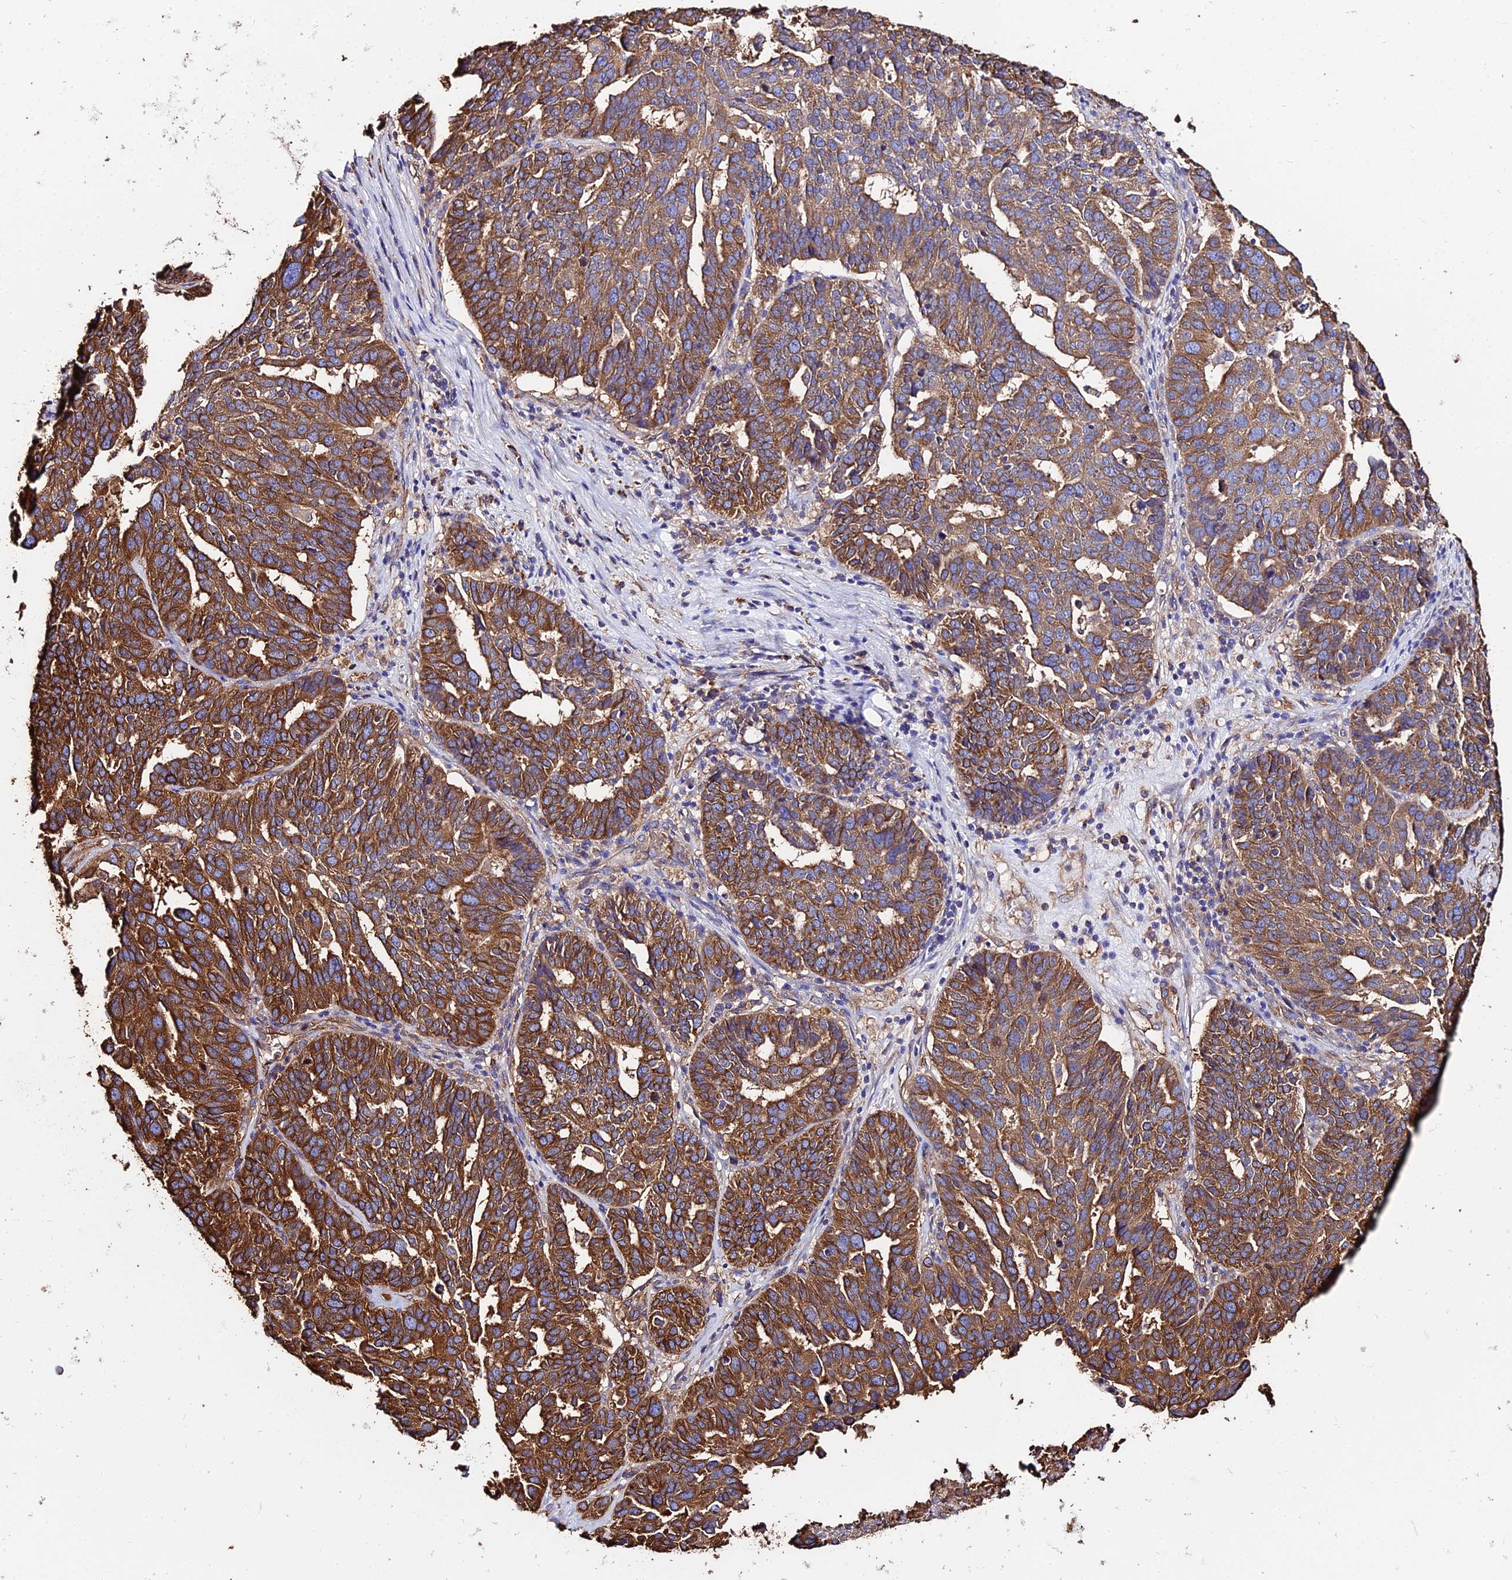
{"staining": {"intensity": "strong", "quantity": ">75%", "location": "cytoplasmic/membranous"}, "tissue": "ovarian cancer", "cell_type": "Tumor cells", "image_type": "cancer", "snomed": [{"axis": "morphology", "description": "Cystadenocarcinoma, serous, NOS"}, {"axis": "topography", "description": "Ovary"}], "caption": "The image exhibits staining of serous cystadenocarcinoma (ovarian), revealing strong cytoplasmic/membranous protein positivity (brown color) within tumor cells.", "gene": "TUBA3D", "patient": {"sex": "female", "age": 59}}